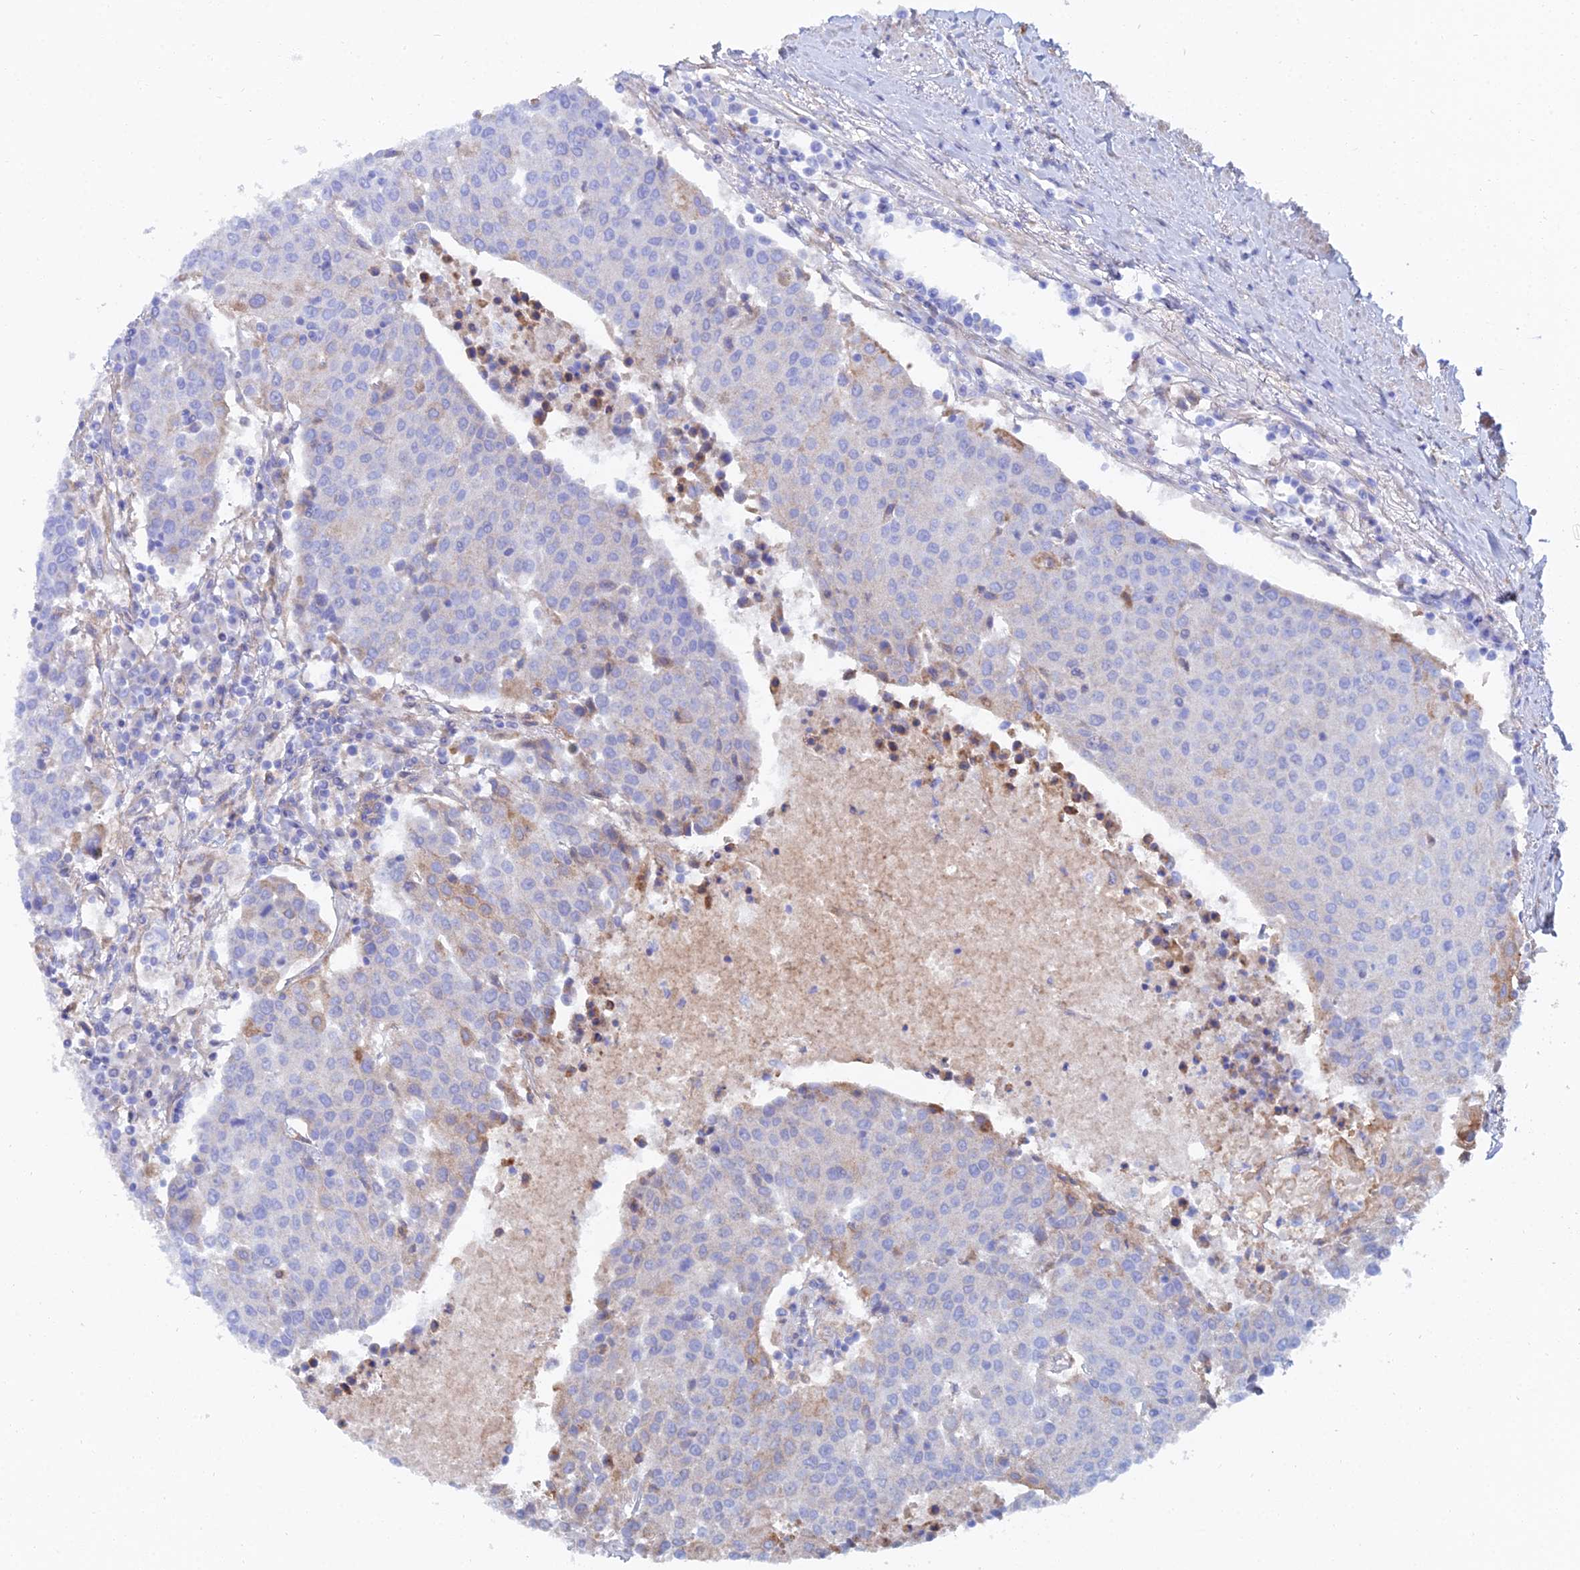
{"staining": {"intensity": "moderate", "quantity": "<25%", "location": "cytoplasmic/membranous"}, "tissue": "urothelial cancer", "cell_type": "Tumor cells", "image_type": "cancer", "snomed": [{"axis": "morphology", "description": "Urothelial carcinoma, High grade"}, {"axis": "topography", "description": "Urinary bladder"}], "caption": "Urothelial cancer stained with DAB immunohistochemistry (IHC) displays low levels of moderate cytoplasmic/membranous expression in approximately <25% of tumor cells. (Stains: DAB (3,3'-diaminobenzidine) in brown, nuclei in blue, Microscopy: brightfield microscopy at high magnification).", "gene": "TRIM43B", "patient": {"sex": "female", "age": 85}}